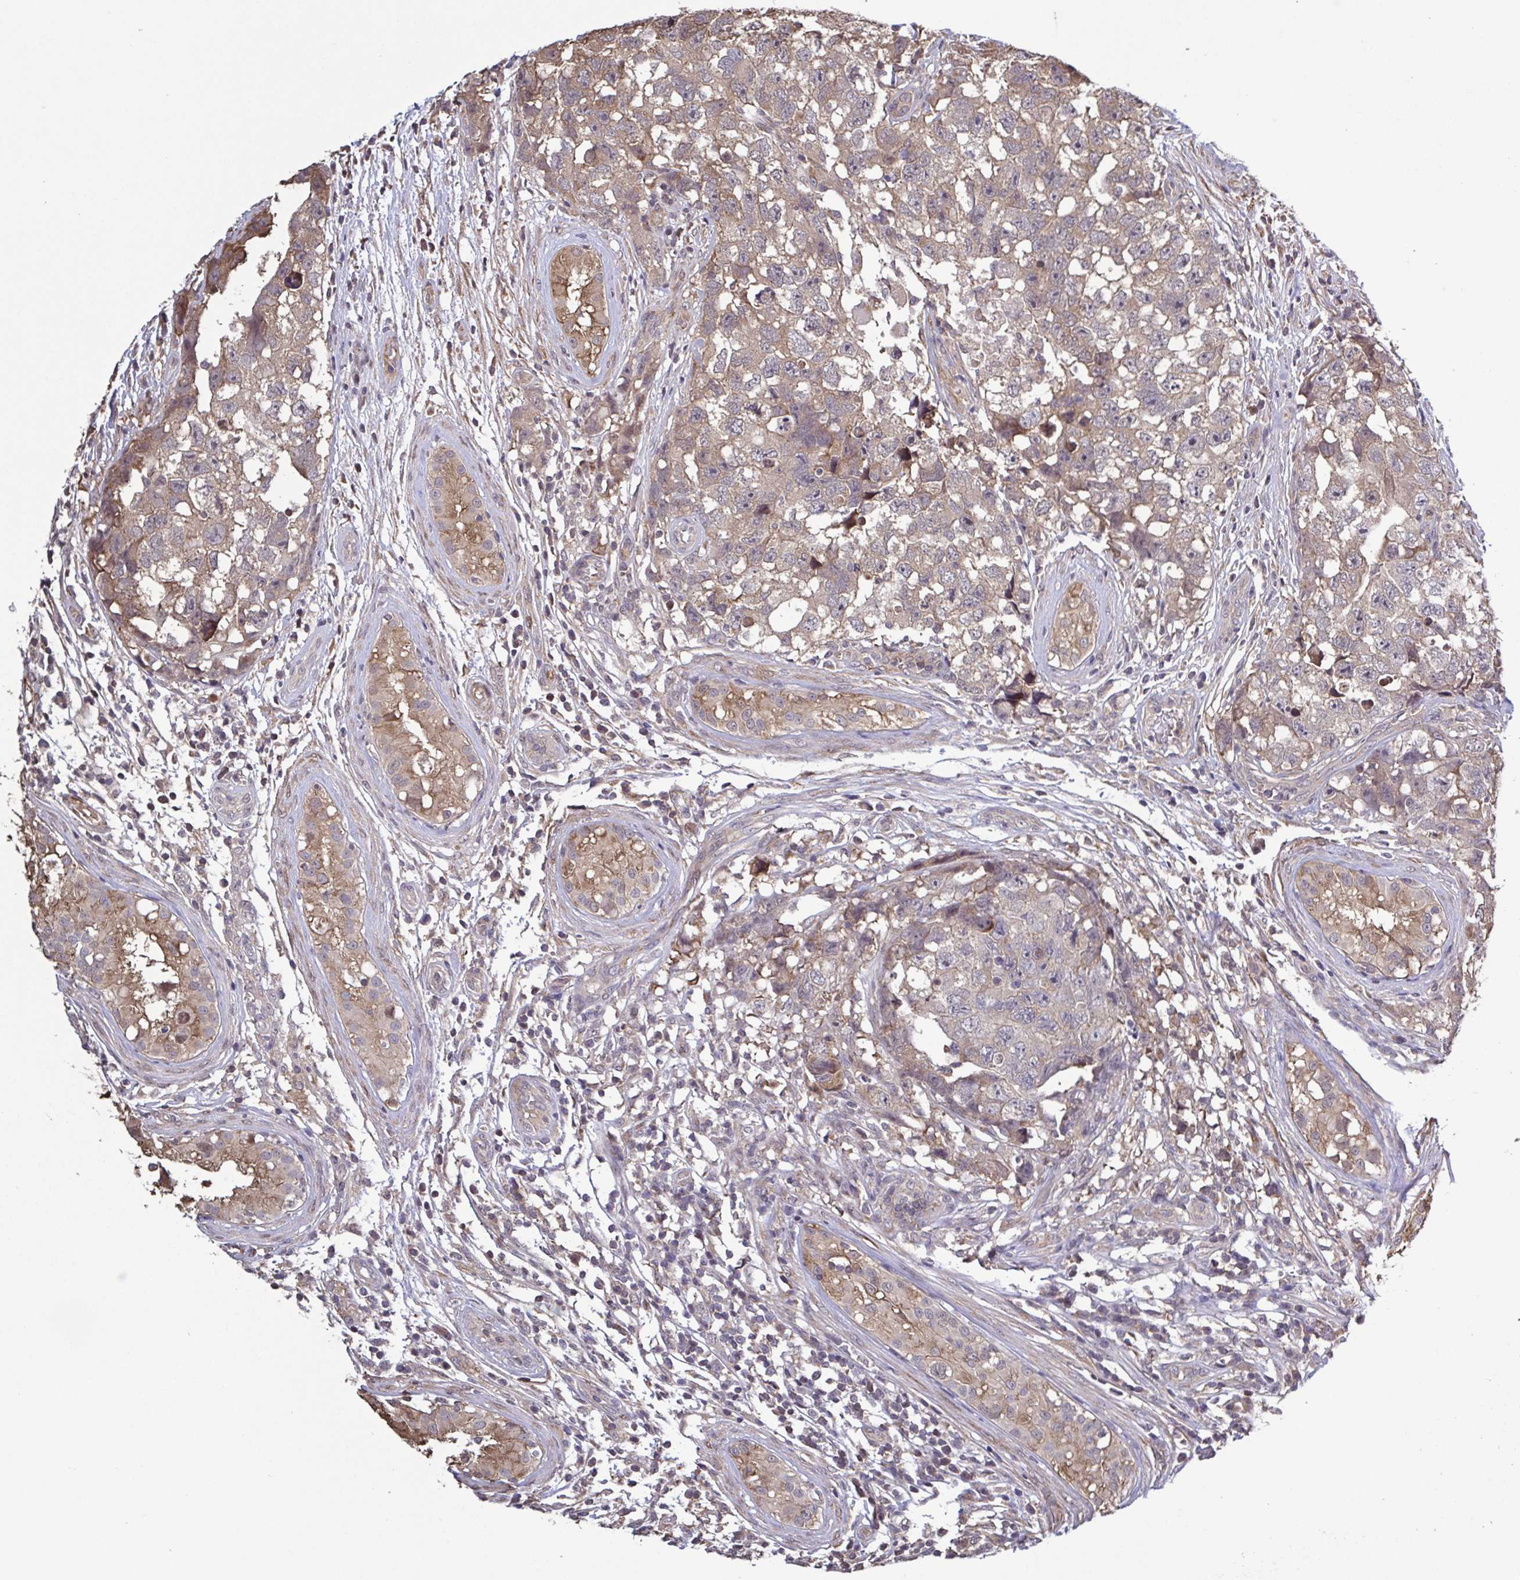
{"staining": {"intensity": "weak", "quantity": ">75%", "location": "cytoplasmic/membranous"}, "tissue": "testis cancer", "cell_type": "Tumor cells", "image_type": "cancer", "snomed": [{"axis": "morphology", "description": "Carcinoma, Embryonal, NOS"}, {"axis": "topography", "description": "Testis"}], "caption": "DAB immunohistochemical staining of human testis cancer (embryonal carcinoma) reveals weak cytoplasmic/membranous protein staining in about >75% of tumor cells.", "gene": "ZNF200", "patient": {"sex": "male", "age": 22}}